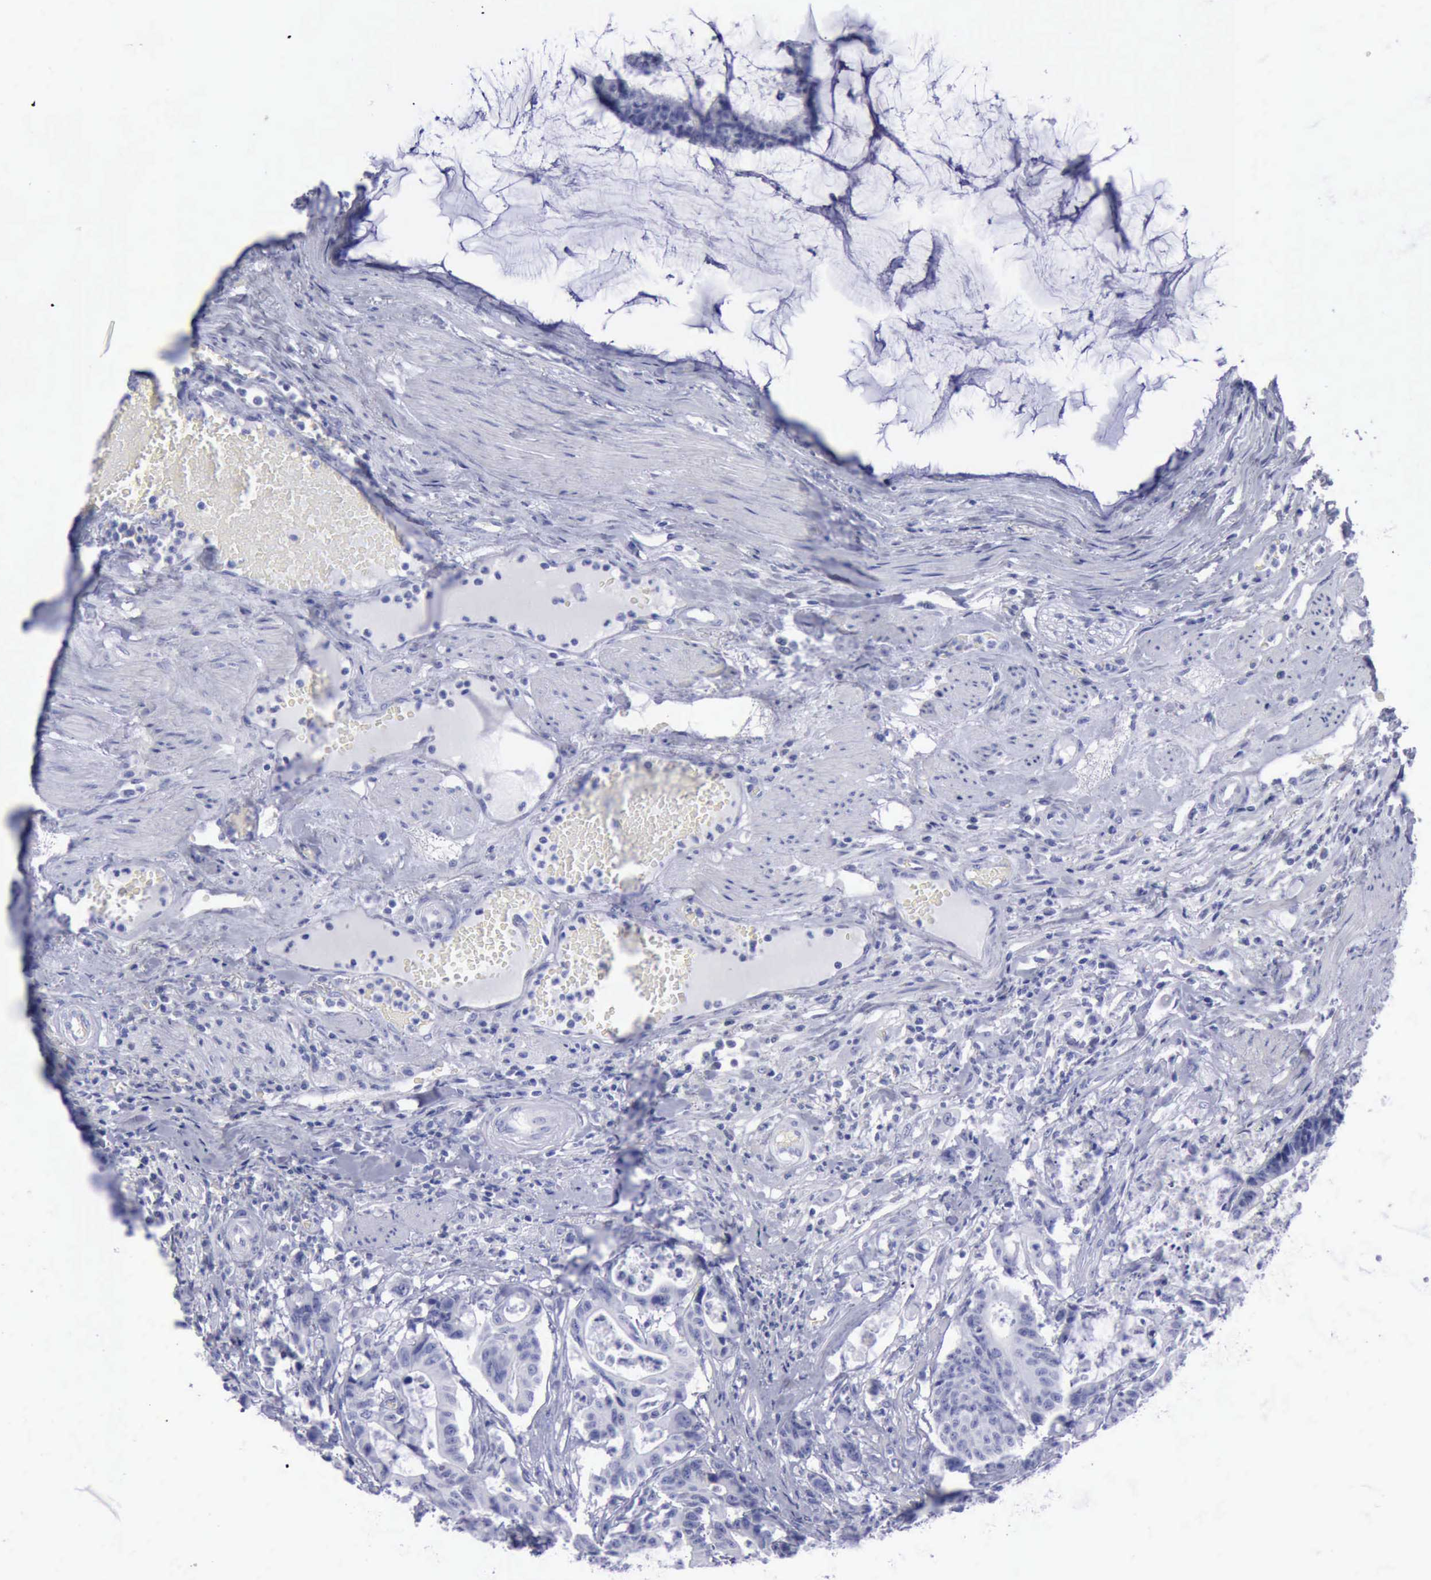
{"staining": {"intensity": "negative", "quantity": "none", "location": "none"}, "tissue": "colorectal cancer", "cell_type": "Tumor cells", "image_type": "cancer", "snomed": [{"axis": "morphology", "description": "Adenocarcinoma, NOS"}, {"axis": "topography", "description": "Colon"}], "caption": "IHC photomicrograph of human colorectal cancer (adenocarcinoma) stained for a protein (brown), which exhibits no staining in tumor cells.", "gene": "KRT13", "patient": {"sex": "female", "age": 84}}